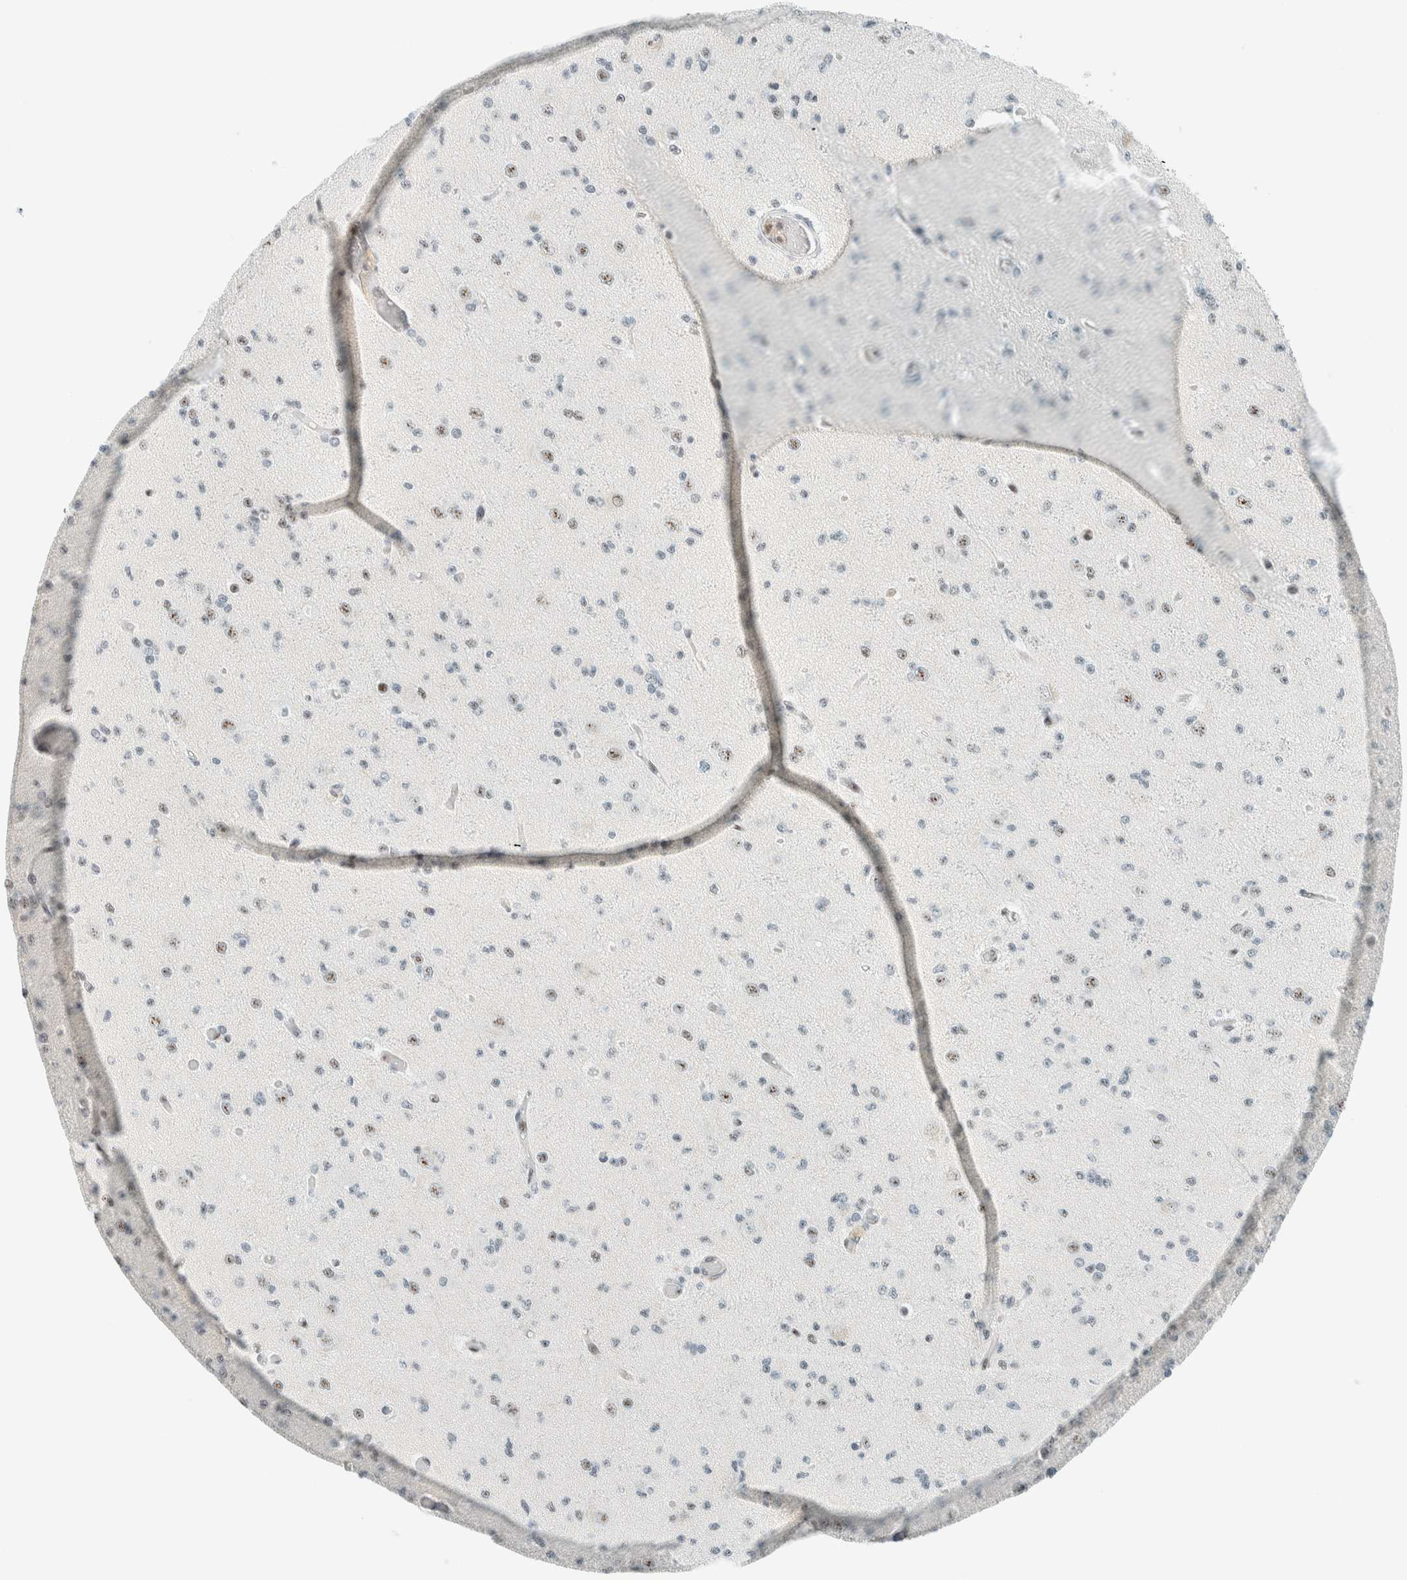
{"staining": {"intensity": "weak", "quantity": "<25%", "location": "nuclear"}, "tissue": "glioma", "cell_type": "Tumor cells", "image_type": "cancer", "snomed": [{"axis": "morphology", "description": "Glioma, malignant, Low grade"}, {"axis": "topography", "description": "Brain"}], "caption": "Photomicrograph shows no significant protein positivity in tumor cells of glioma.", "gene": "CYSRT1", "patient": {"sex": "female", "age": 22}}